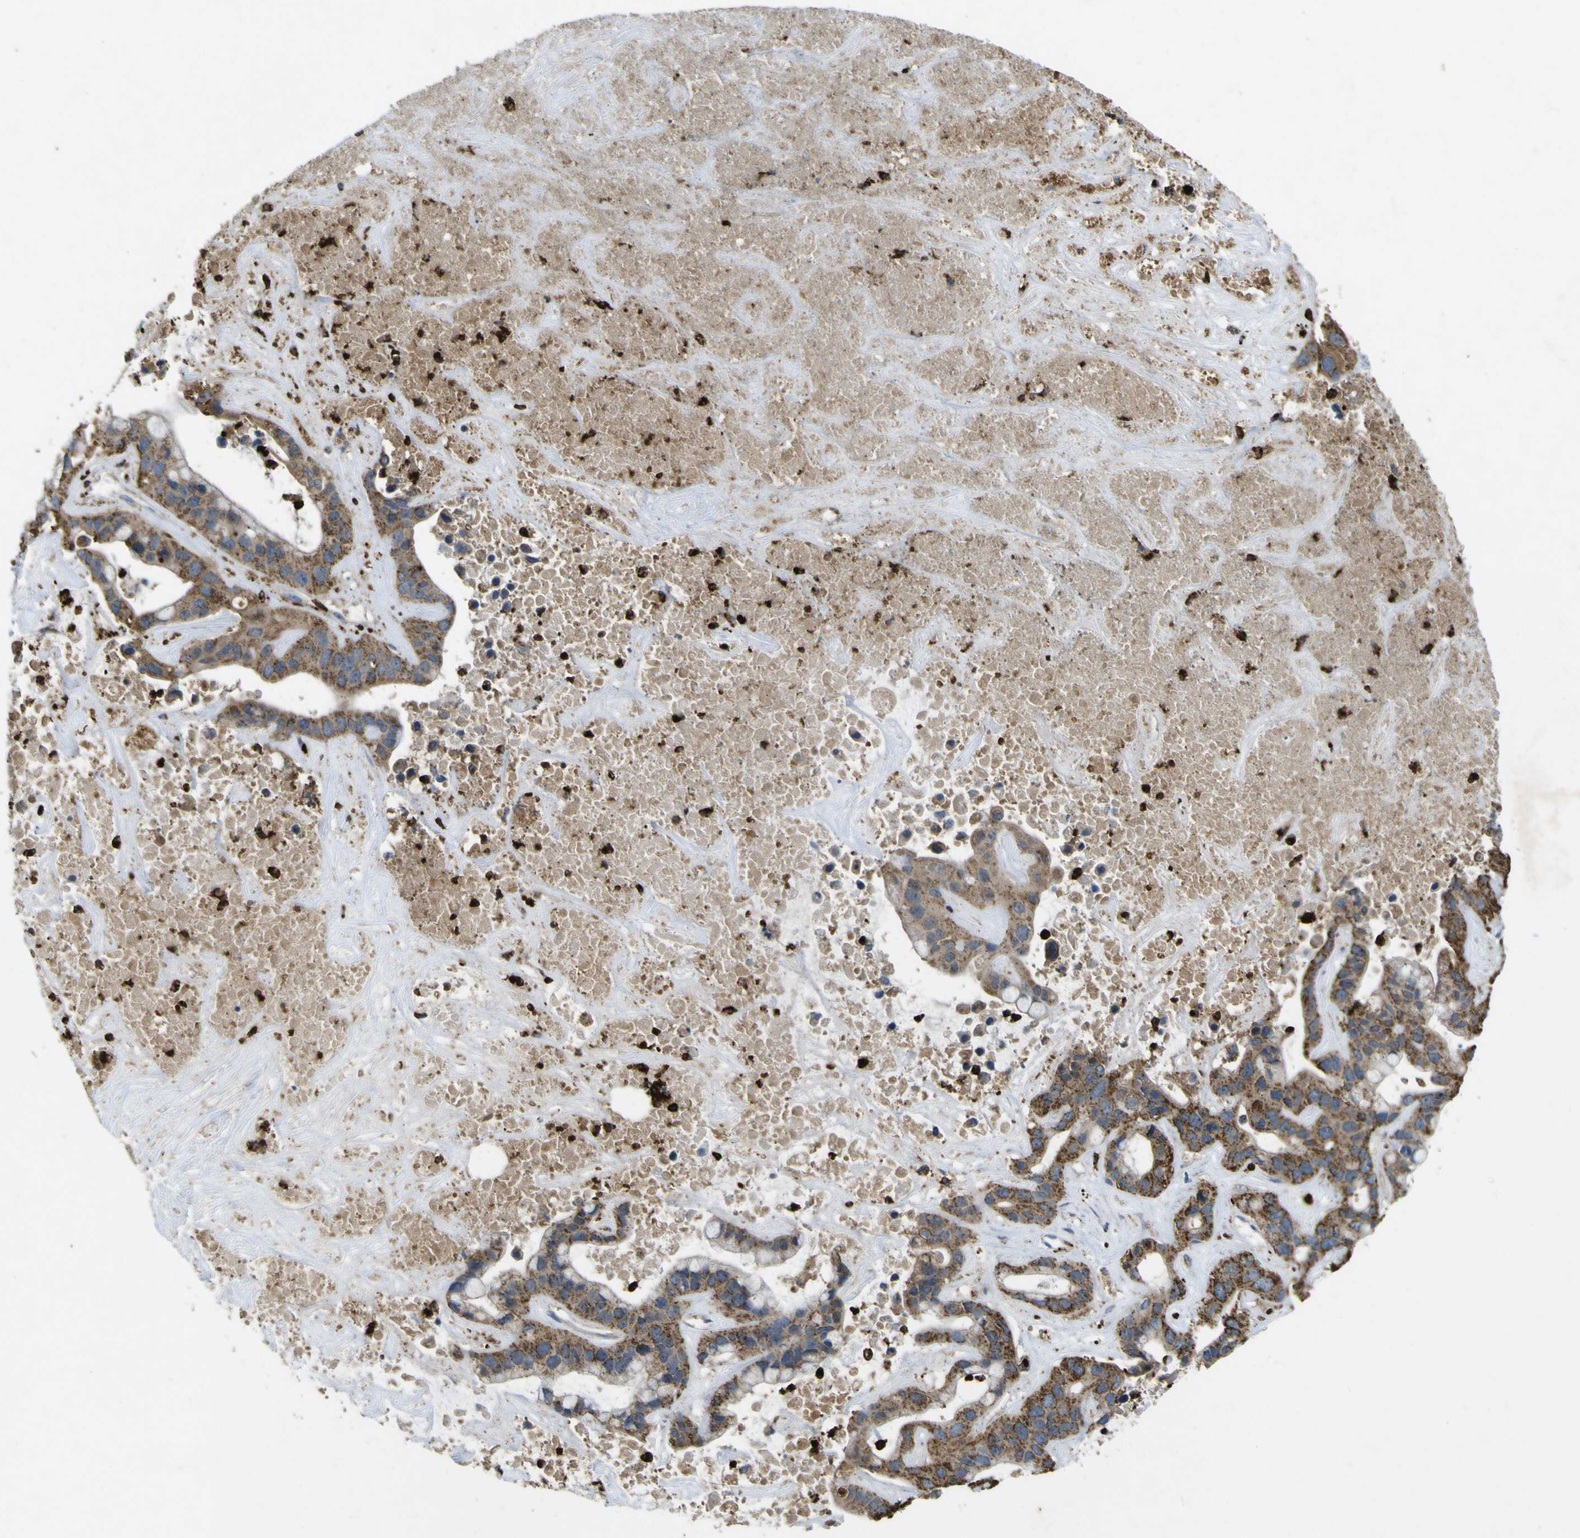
{"staining": {"intensity": "strong", "quantity": ">75%", "location": "cytoplasmic/membranous"}, "tissue": "liver cancer", "cell_type": "Tumor cells", "image_type": "cancer", "snomed": [{"axis": "morphology", "description": "Cholangiocarcinoma"}, {"axis": "topography", "description": "Liver"}], "caption": "Immunohistochemical staining of liver cholangiocarcinoma demonstrates high levels of strong cytoplasmic/membranous protein positivity in about >75% of tumor cells.", "gene": "ACSL3", "patient": {"sex": "female", "age": 65}}